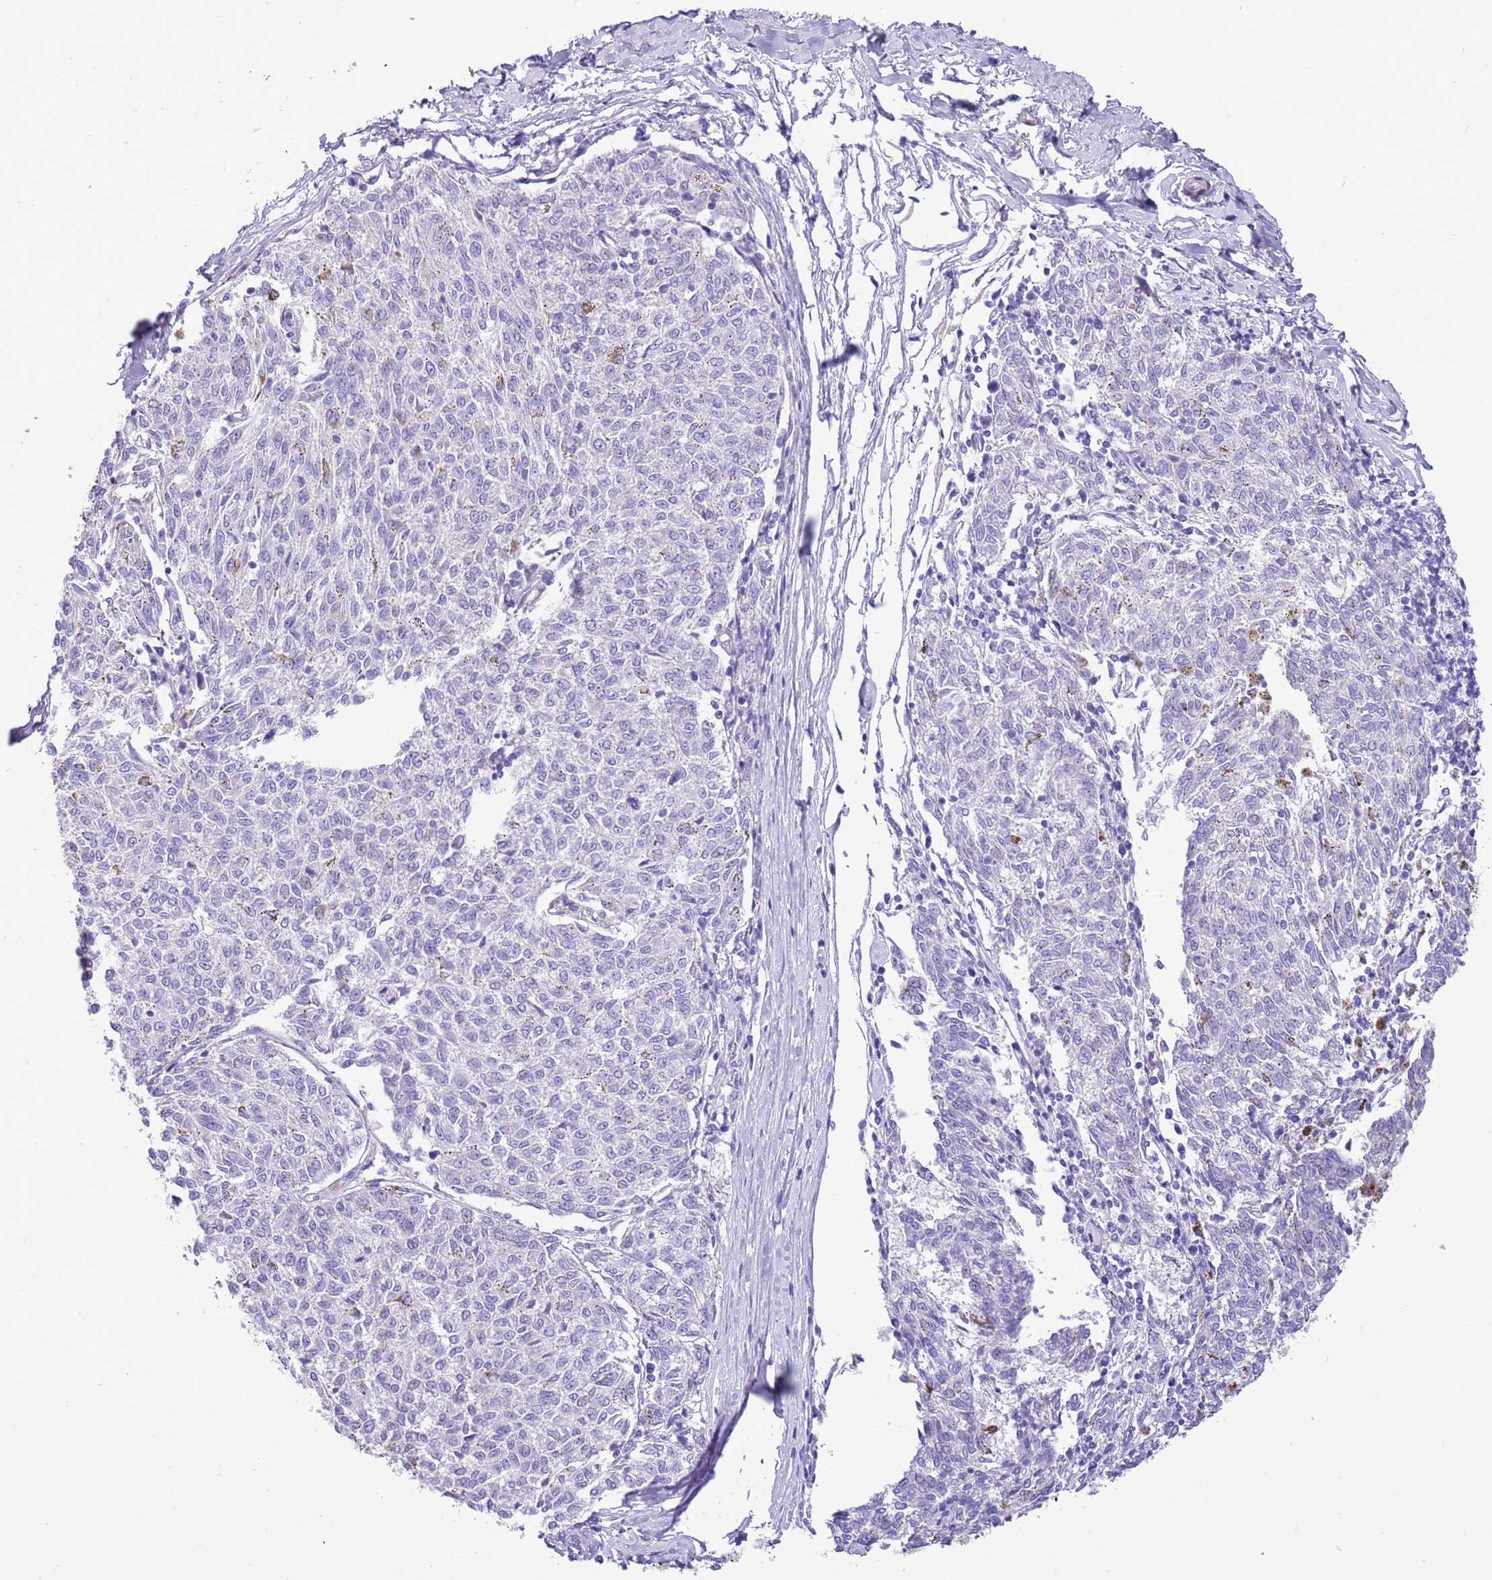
{"staining": {"intensity": "negative", "quantity": "none", "location": "none"}, "tissue": "melanoma", "cell_type": "Tumor cells", "image_type": "cancer", "snomed": [{"axis": "morphology", "description": "Malignant melanoma, NOS"}, {"axis": "topography", "description": "Skin"}], "caption": "Tumor cells show no significant protein positivity in melanoma.", "gene": "KBTBD3", "patient": {"sex": "female", "age": 72}}